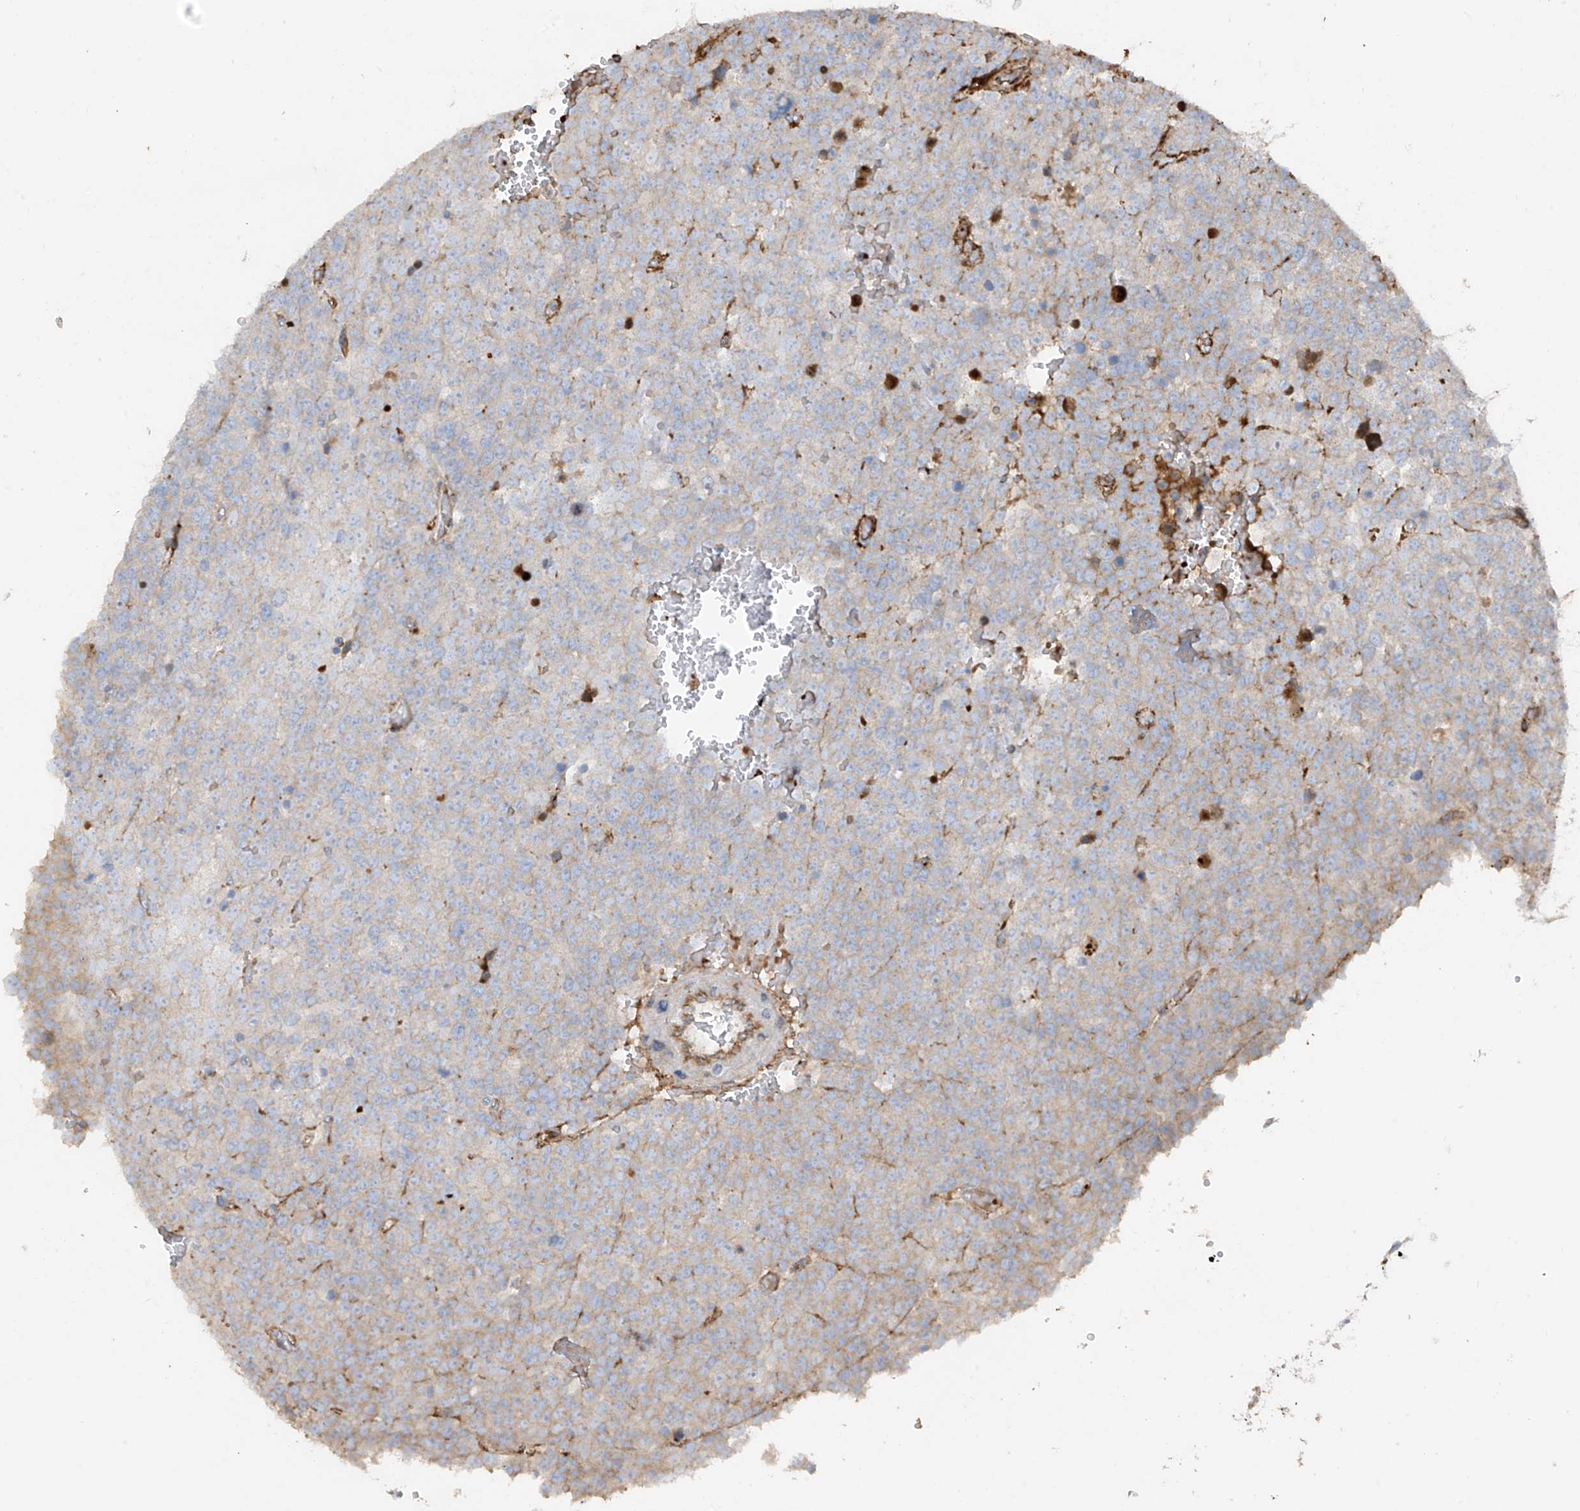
{"staining": {"intensity": "weak", "quantity": "25%-75%", "location": "cytoplasmic/membranous"}, "tissue": "testis cancer", "cell_type": "Tumor cells", "image_type": "cancer", "snomed": [{"axis": "morphology", "description": "Seminoma, NOS"}, {"axis": "topography", "description": "Testis"}], "caption": "IHC (DAB (3,3'-diaminobenzidine)) staining of testis seminoma reveals weak cytoplasmic/membranous protein staining in about 25%-75% of tumor cells. (DAB (3,3'-diaminobenzidine) IHC, brown staining for protein, blue staining for nuclei).", "gene": "ABTB1", "patient": {"sex": "male", "age": 71}}